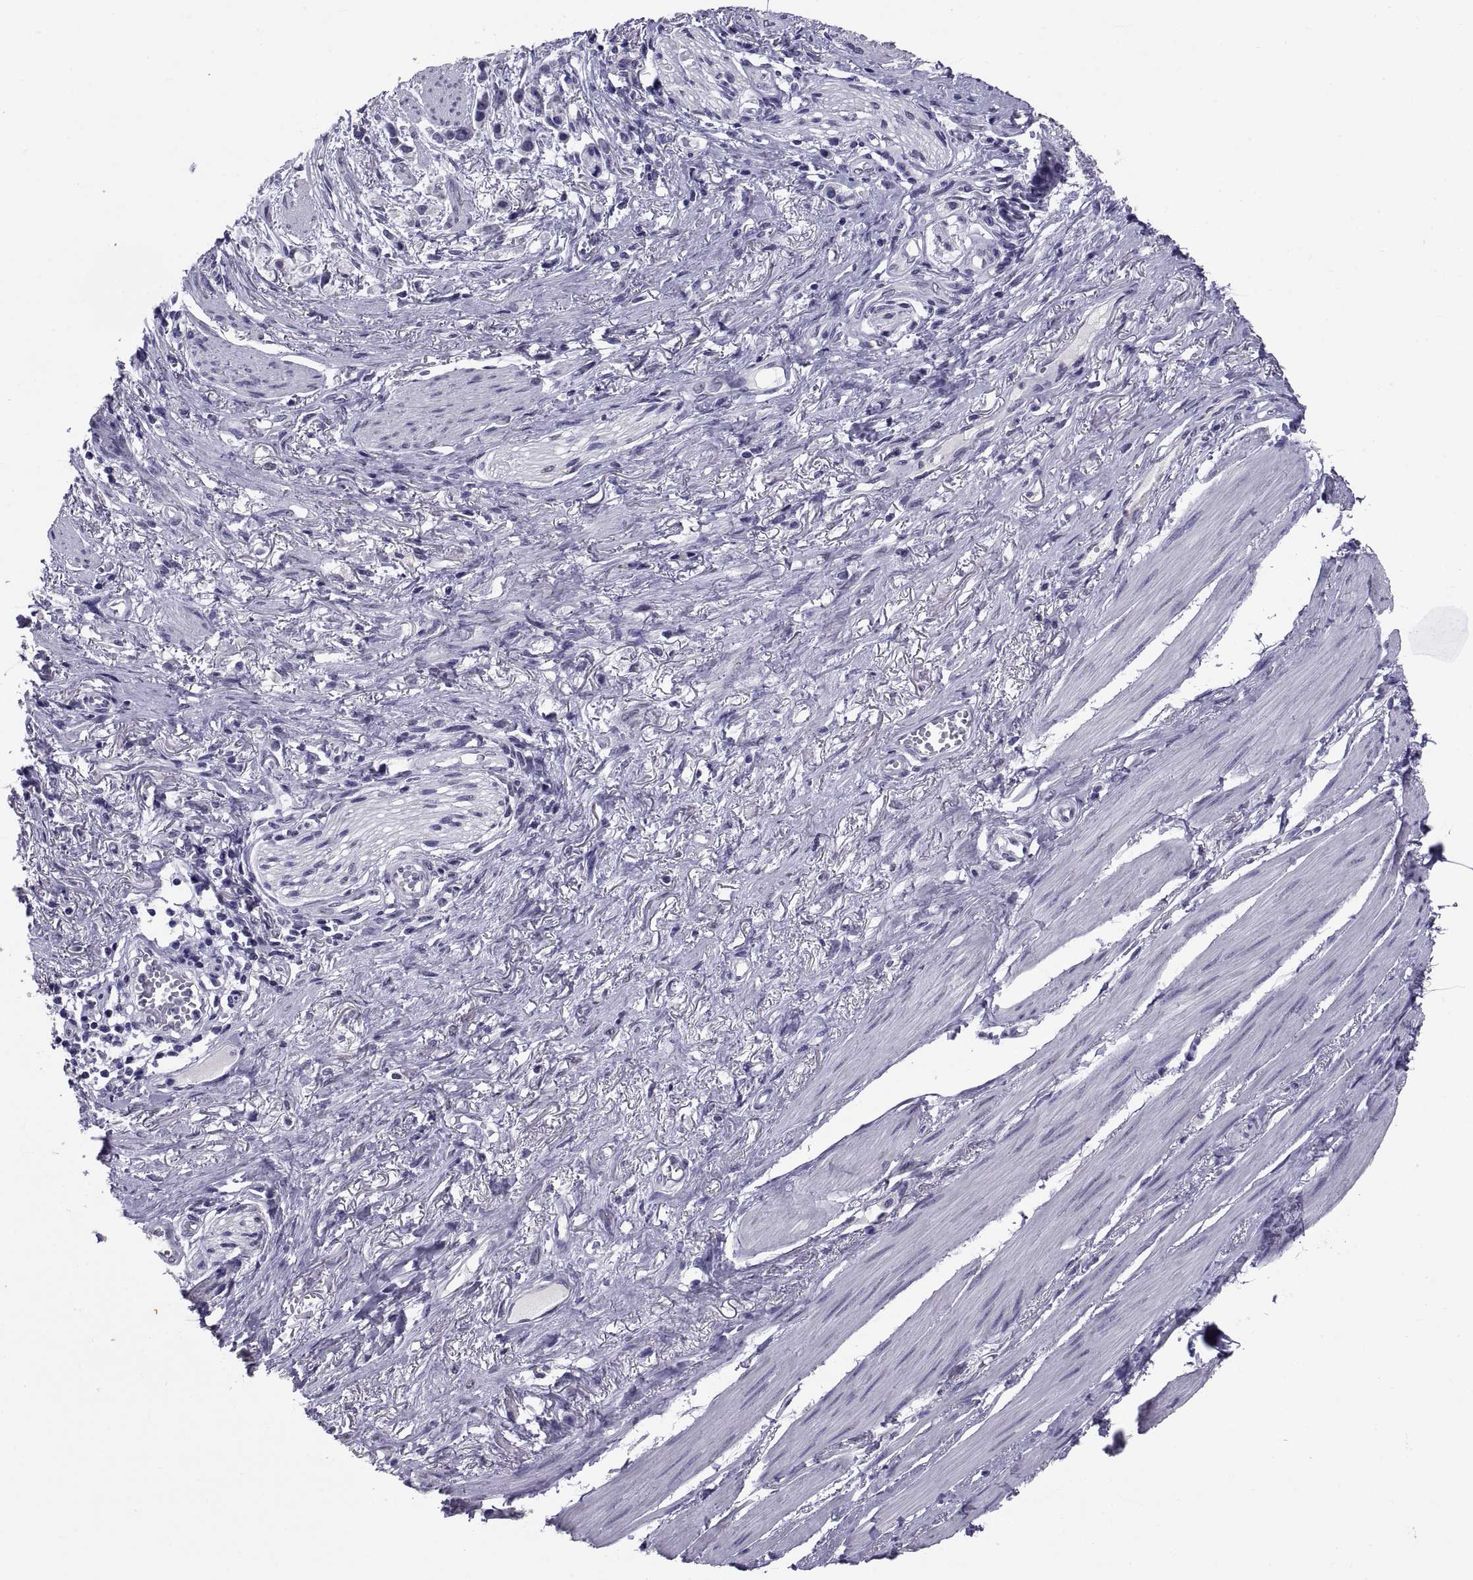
{"staining": {"intensity": "negative", "quantity": "none", "location": "none"}, "tissue": "stomach cancer", "cell_type": "Tumor cells", "image_type": "cancer", "snomed": [{"axis": "morphology", "description": "Adenocarcinoma, NOS"}, {"axis": "topography", "description": "Stomach"}], "caption": "A histopathology image of stomach cancer stained for a protein demonstrates no brown staining in tumor cells.", "gene": "TGFBR3L", "patient": {"sex": "female", "age": 81}}